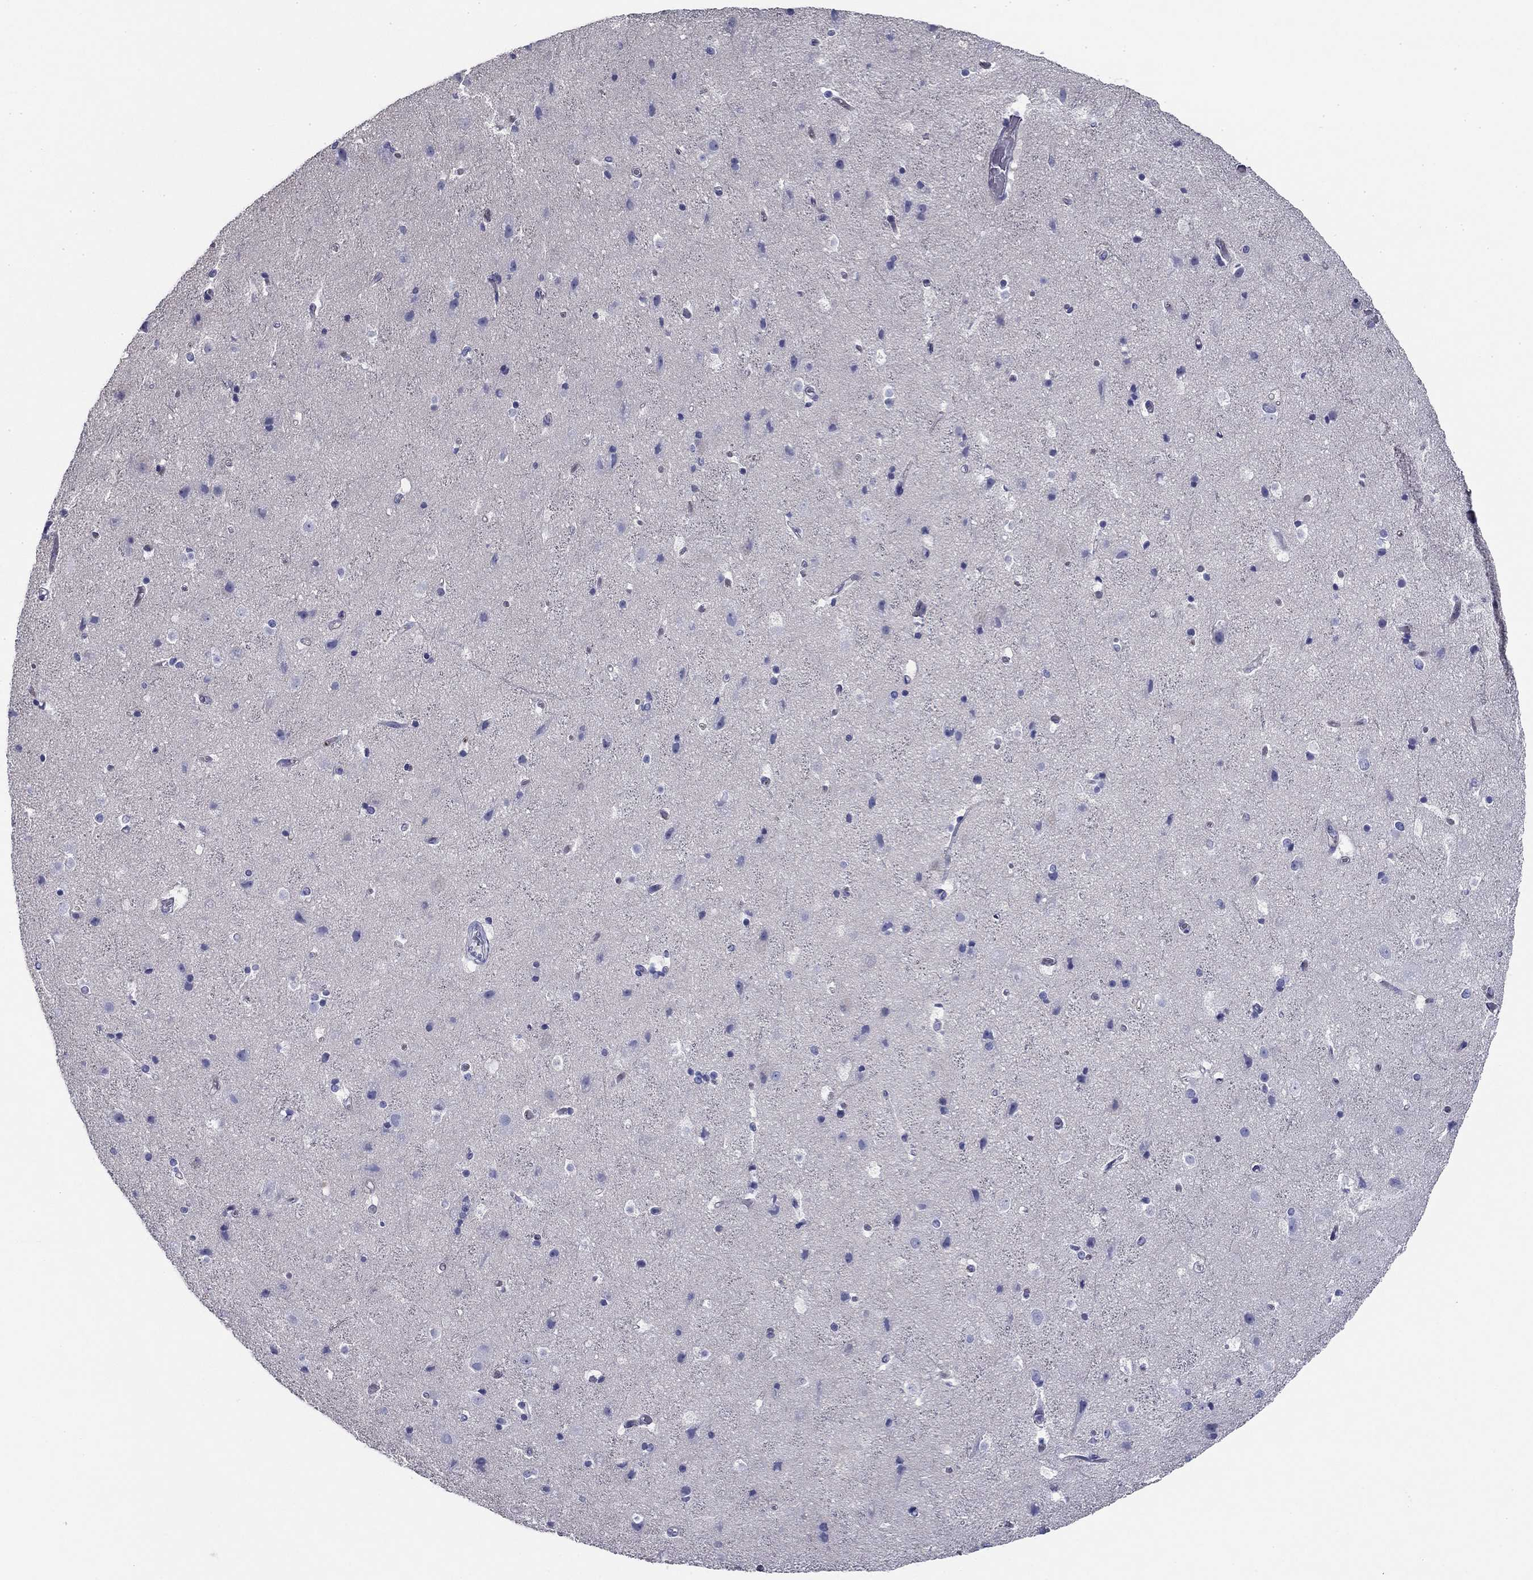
{"staining": {"intensity": "negative", "quantity": "none", "location": "none"}, "tissue": "cerebral cortex", "cell_type": "Endothelial cells", "image_type": "normal", "snomed": [{"axis": "morphology", "description": "Normal tissue, NOS"}, {"axis": "topography", "description": "Cerebral cortex"}], "caption": "An immunohistochemistry micrograph of benign cerebral cortex is shown. There is no staining in endothelial cells of cerebral cortex. (Brightfield microscopy of DAB (3,3'-diaminobenzidine) immunohistochemistry (IHC) at high magnification).", "gene": "CPLX4", "patient": {"sex": "female", "age": 52}}